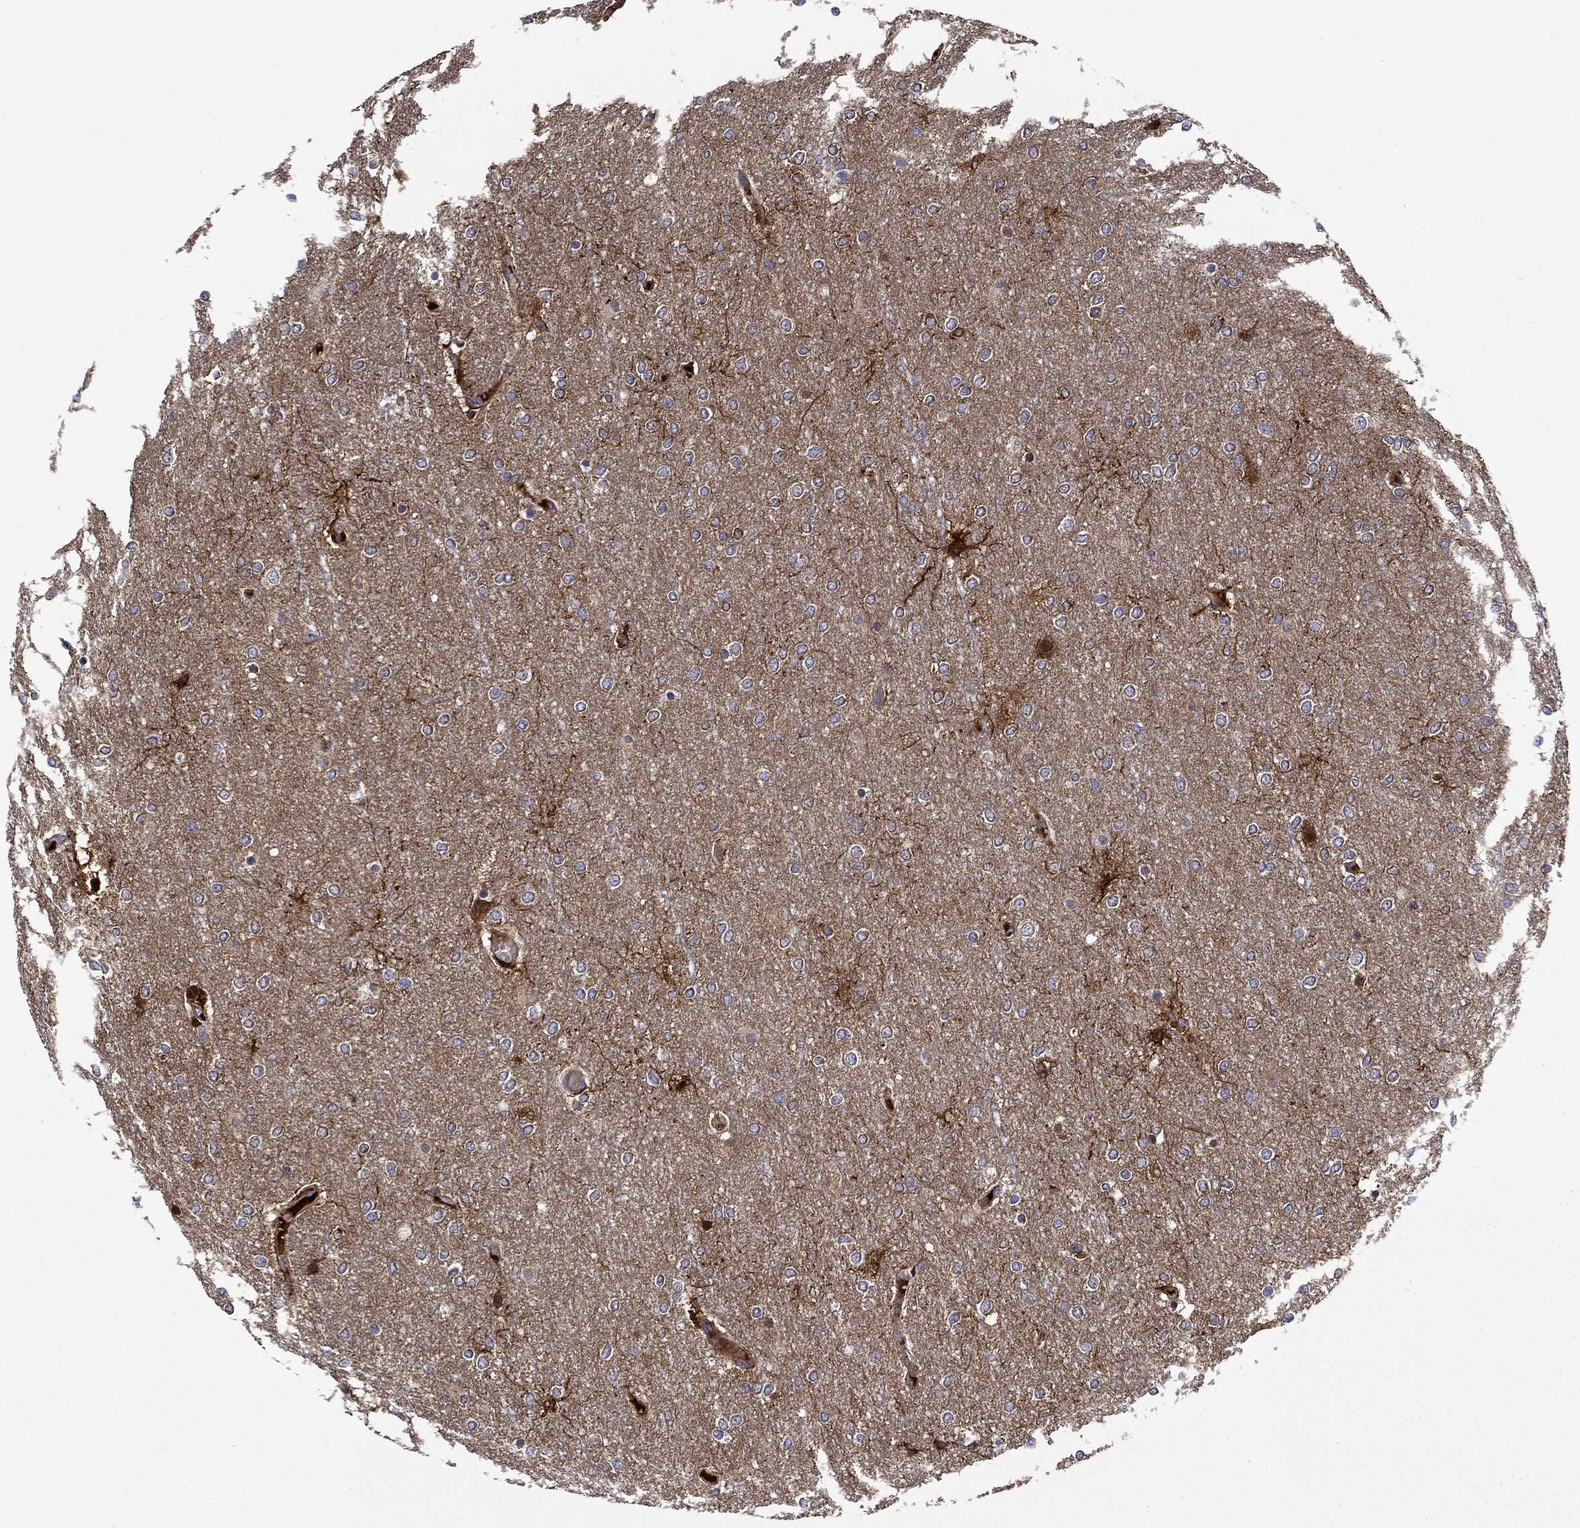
{"staining": {"intensity": "negative", "quantity": "none", "location": "none"}, "tissue": "glioma", "cell_type": "Tumor cells", "image_type": "cancer", "snomed": [{"axis": "morphology", "description": "Glioma, malignant, High grade"}, {"axis": "topography", "description": "Brain"}], "caption": "There is no significant expression in tumor cells of malignant glioma (high-grade).", "gene": "CNDP1", "patient": {"sex": "female", "age": 61}}